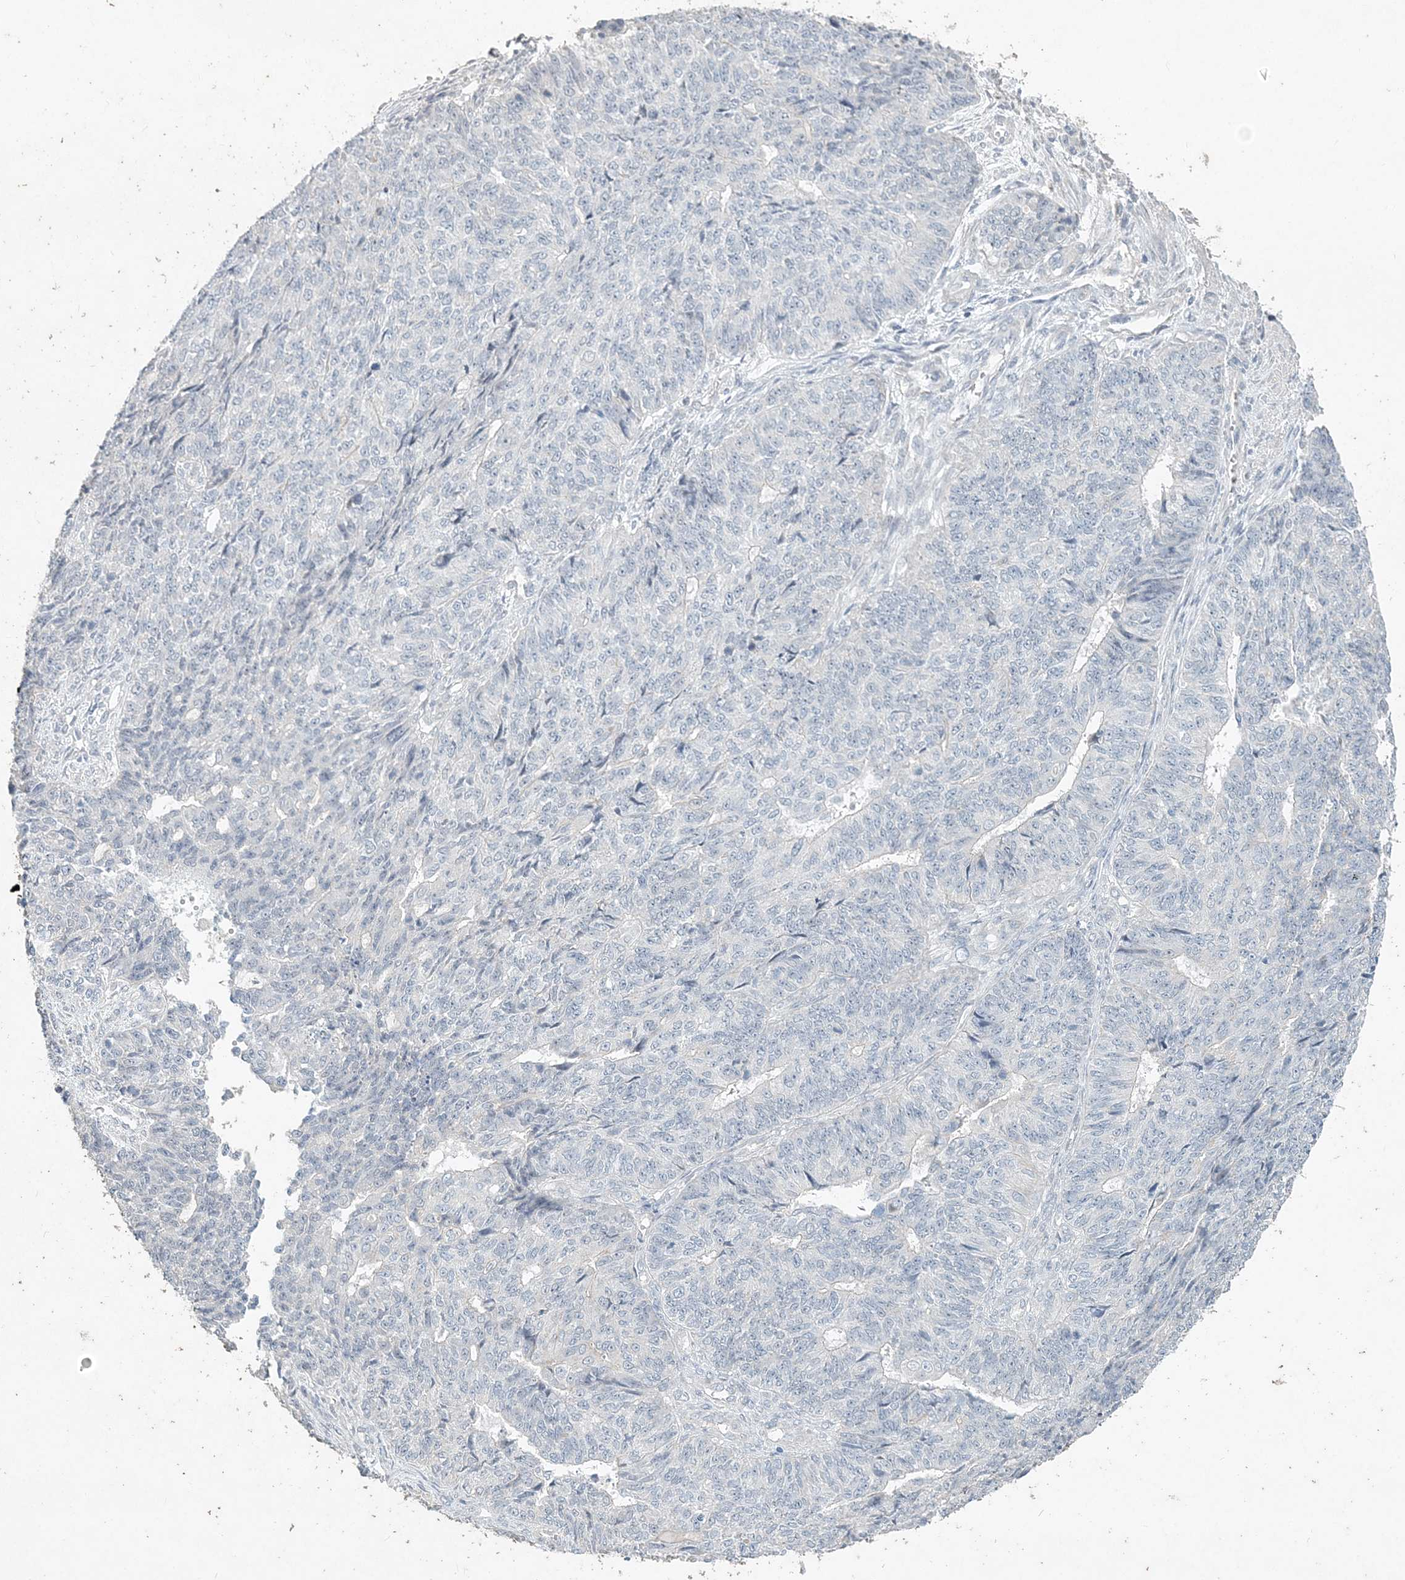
{"staining": {"intensity": "negative", "quantity": "none", "location": "none"}, "tissue": "endometrial cancer", "cell_type": "Tumor cells", "image_type": "cancer", "snomed": [{"axis": "morphology", "description": "Adenocarcinoma, NOS"}, {"axis": "topography", "description": "Endometrium"}], "caption": "This photomicrograph is of endometrial cancer stained with IHC to label a protein in brown with the nuclei are counter-stained blue. There is no staining in tumor cells. The staining is performed using DAB (3,3'-diaminobenzidine) brown chromogen with nuclei counter-stained in using hematoxylin.", "gene": "DNAH5", "patient": {"sex": "female", "age": 32}}